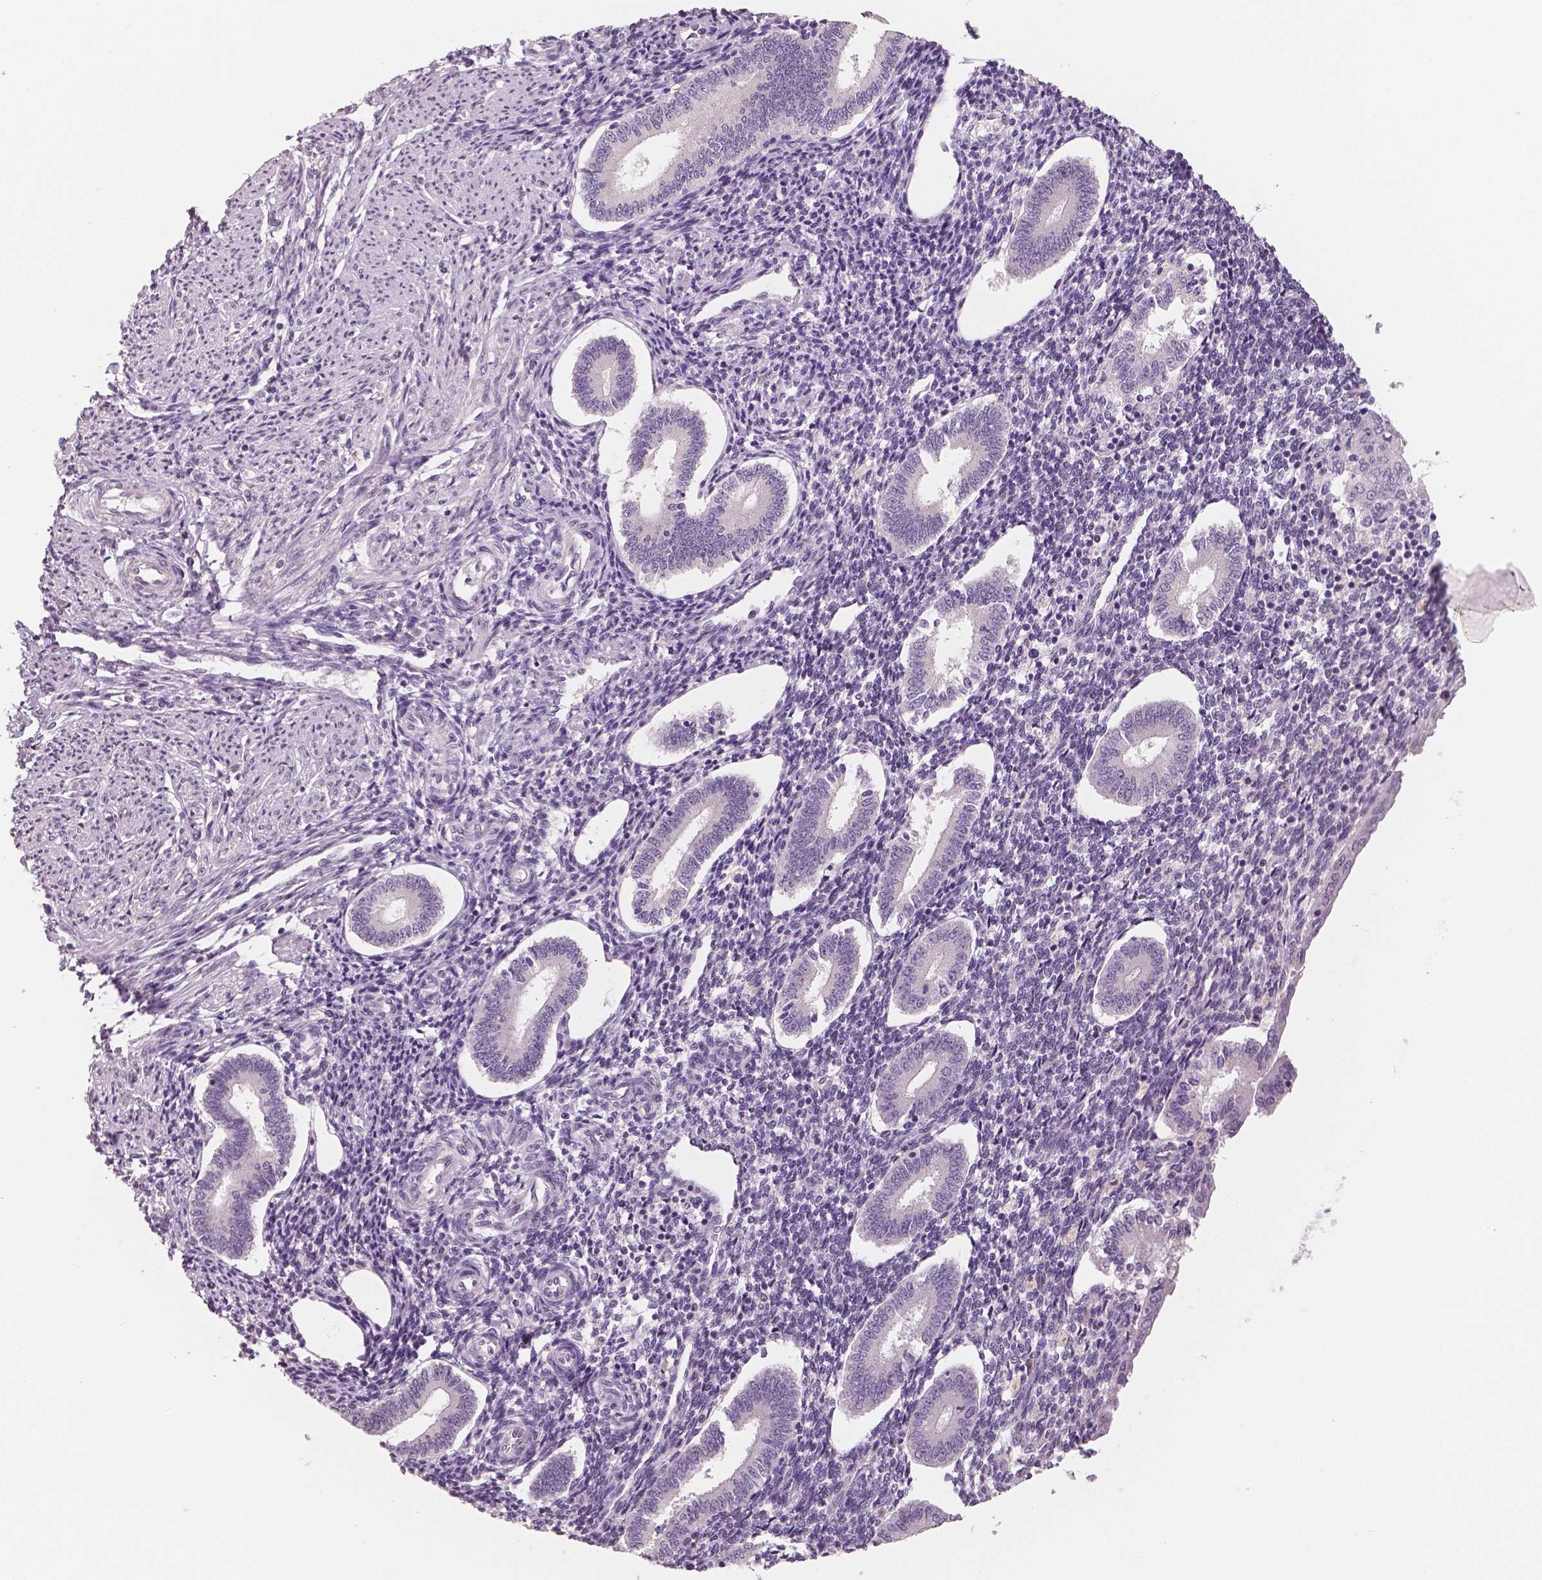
{"staining": {"intensity": "negative", "quantity": "none", "location": "none"}, "tissue": "endometrium", "cell_type": "Cells in endometrial stroma", "image_type": "normal", "snomed": [{"axis": "morphology", "description": "Normal tissue, NOS"}, {"axis": "topography", "description": "Endometrium"}], "caption": "Immunohistochemistry (IHC) image of normal endometrium: human endometrium stained with DAB (3,3'-diaminobenzidine) displays no significant protein staining in cells in endometrial stroma. (Immunohistochemistry, brightfield microscopy, high magnification).", "gene": "NECAB1", "patient": {"sex": "female", "age": 40}}